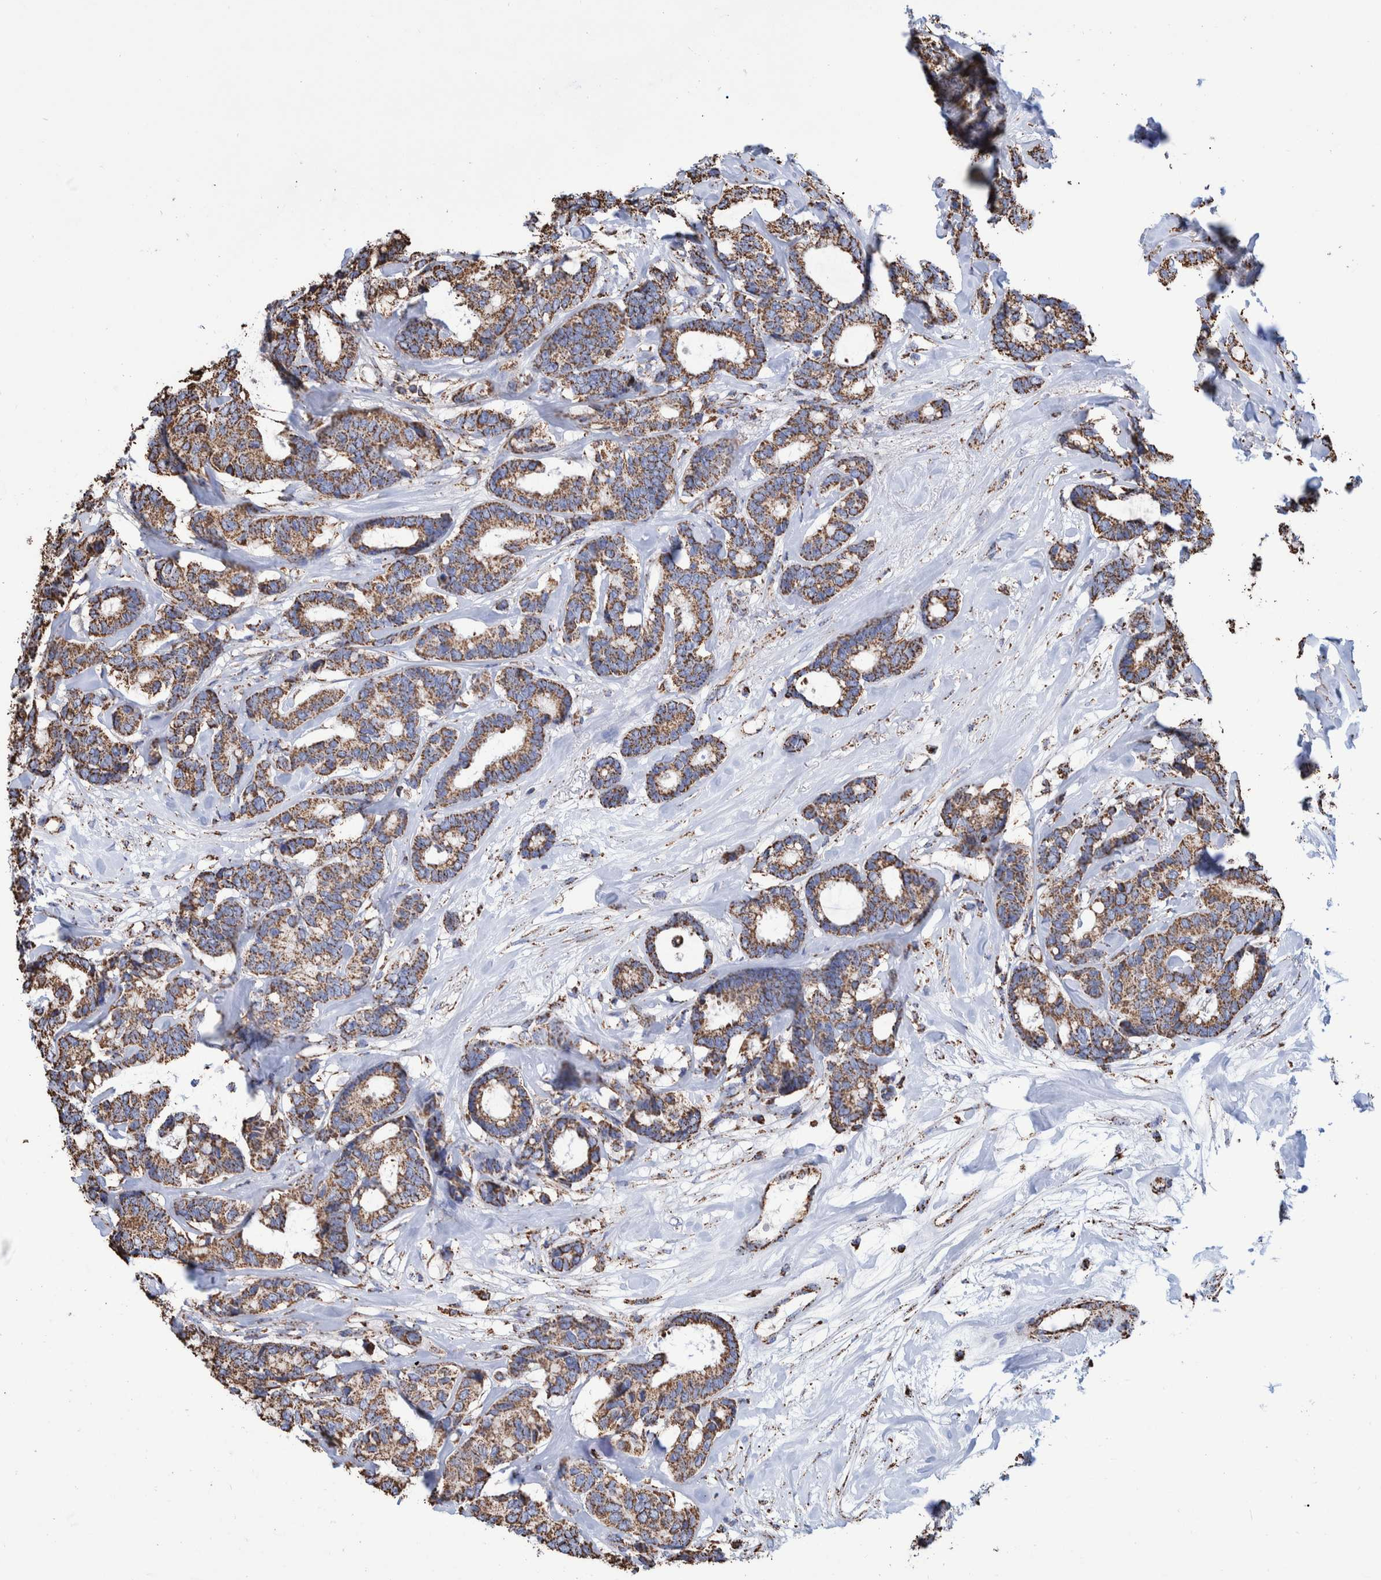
{"staining": {"intensity": "moderate", "quantity": ">75%", "location": "cytoplasmic/membranous"}, "tissue": "breast cancer", "cell_type": "Tumor cells", "image_type": "cancer", "snomed": [{"axis": "morphology", "description": "Duct carcinoma"}, {"axis": "topography", "description": "Breast"}], "caption": "Protein staining of breast cancer tissue shows moderate cytoplasmic/membranous positivity in about >75% of tumor cells. (DAB = brown stain, brightfield microscopy at high magnification).", "gene": "VPS26C", "patient": {"sex": "female", "age": 87}}